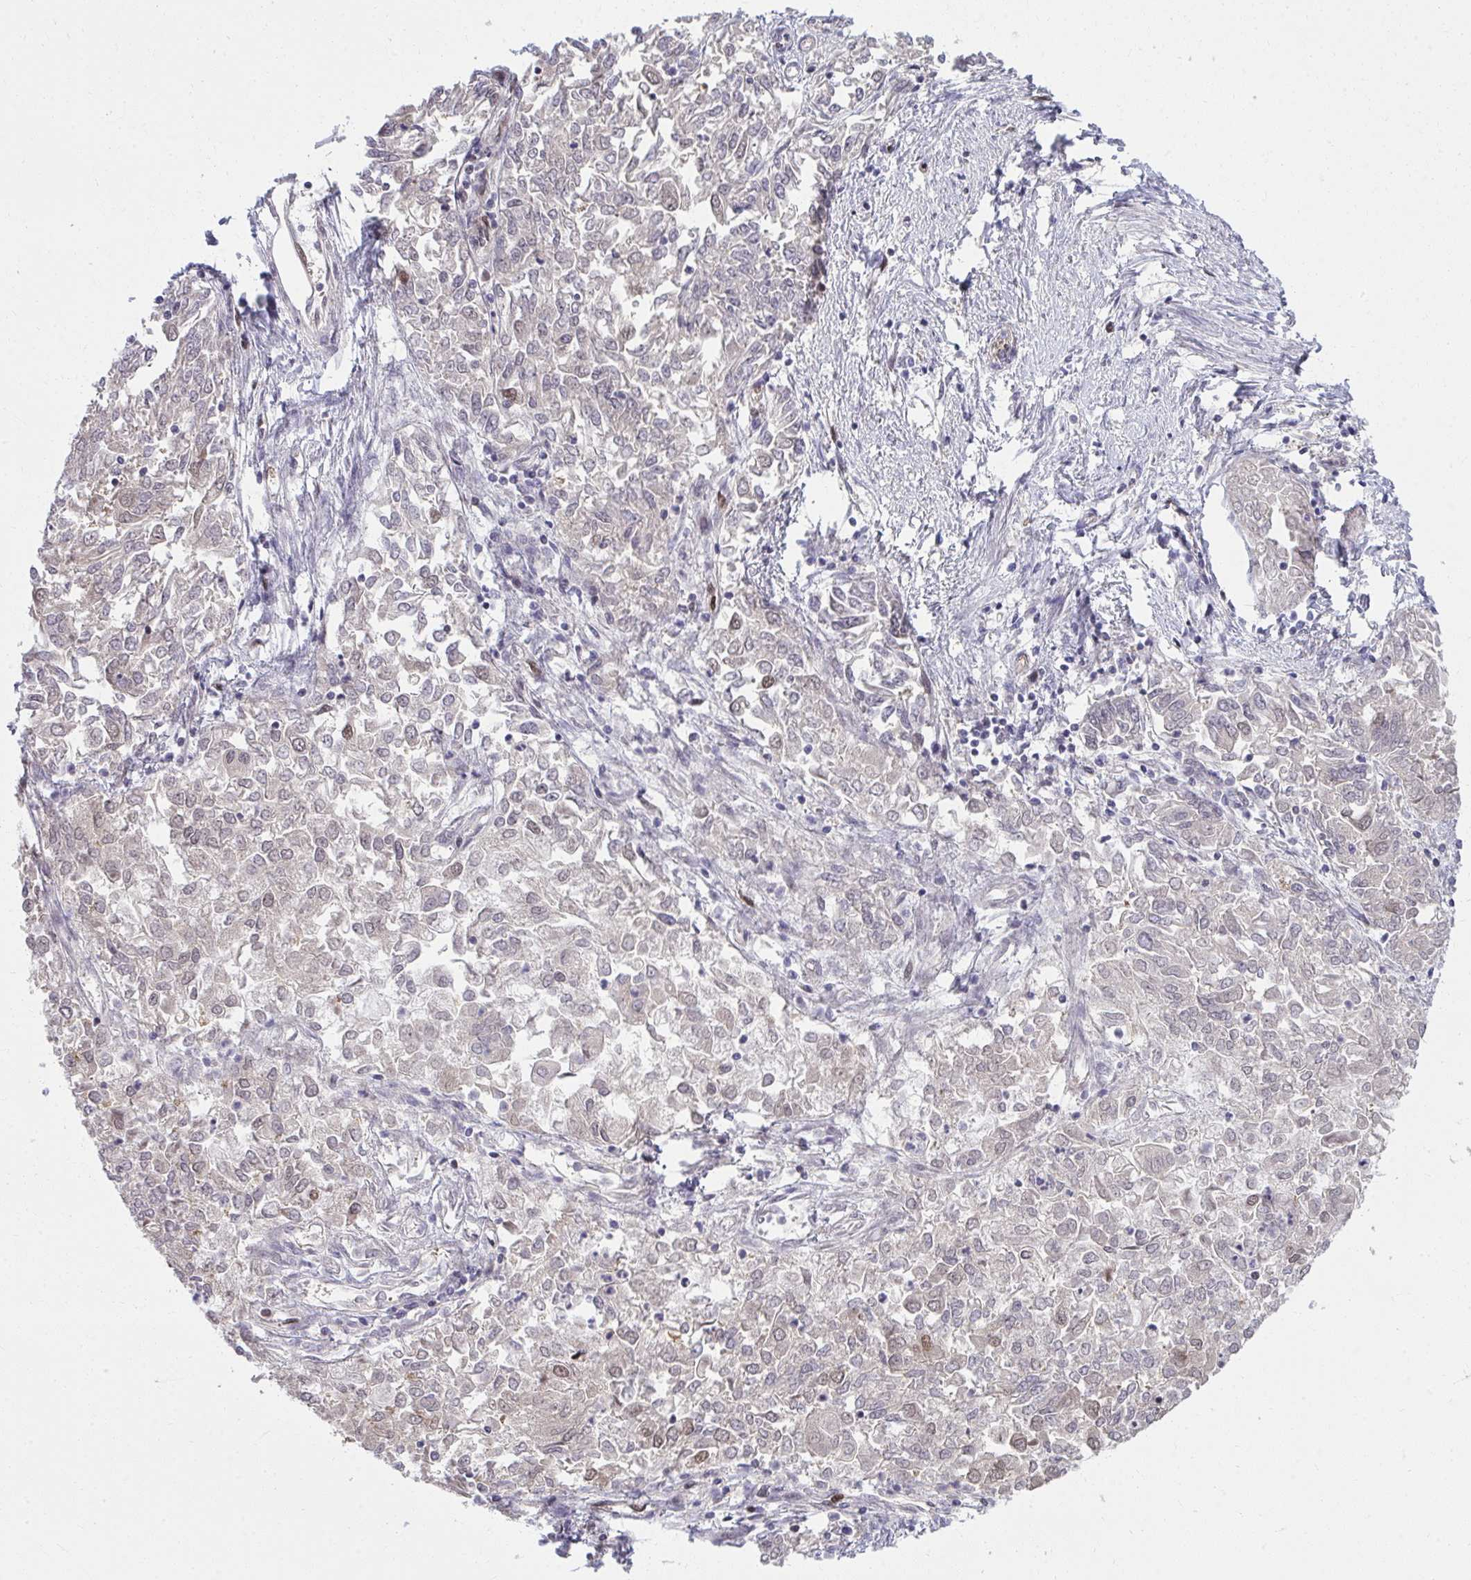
{"staining": {"intensity": "weak", "quantity": "<25%", "location": "nuclear"}, "tissue": "endometrial cancer", "cell_type": "Tumor cells", "image_type": "cancer", "snomed": [{"axis": "morphology", "description": "Adenocarcinoma, NOS"}, {"axis": "topography", "description": "Endometrium"}], "caption": "DAB (3,3'-diaminobenzidine) immunohistochemical staining of human adenocarcinoma (endometrial) exhibits no significant staining in tumor cells.", "gene": "PIGY", "patient": {"sex": "female", "age": 57}}